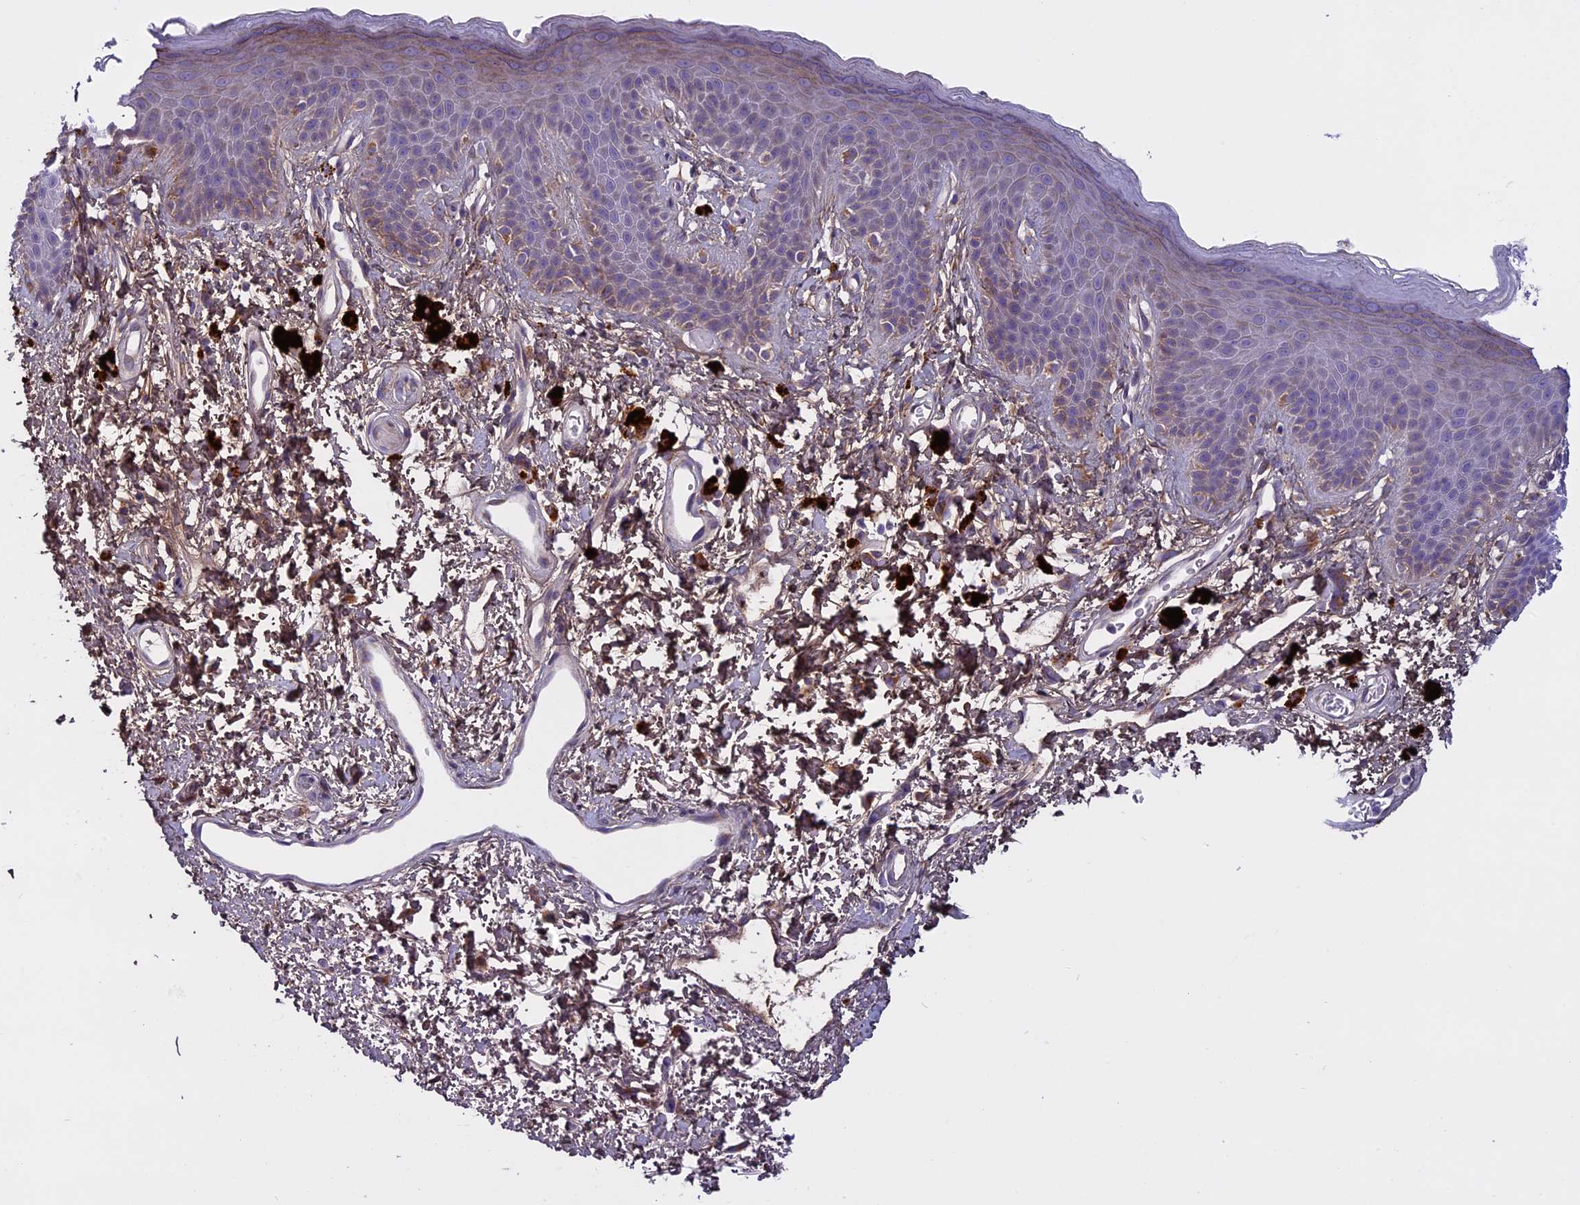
{"staining": {"intensity": "moderate", "quantity": "<25%", "location": "cytoplasmic/membranous"}, "tissue": "skin", "cell_type": "Epidermal cells", "image_type": "normal", "snomed": [{"axis": "morphology", "description": "Normal tissue, NOS"}, {"axis": "topography", "description": "Anal"}], "caption": "Immunohistochemical staining of benign skin exhibits low levels of moderate cytoplasmic/membranous expression in approximately <25% of epidermal cells.", "gene": "DCTN5", "patient": {"sex": "female", "age": 46}}